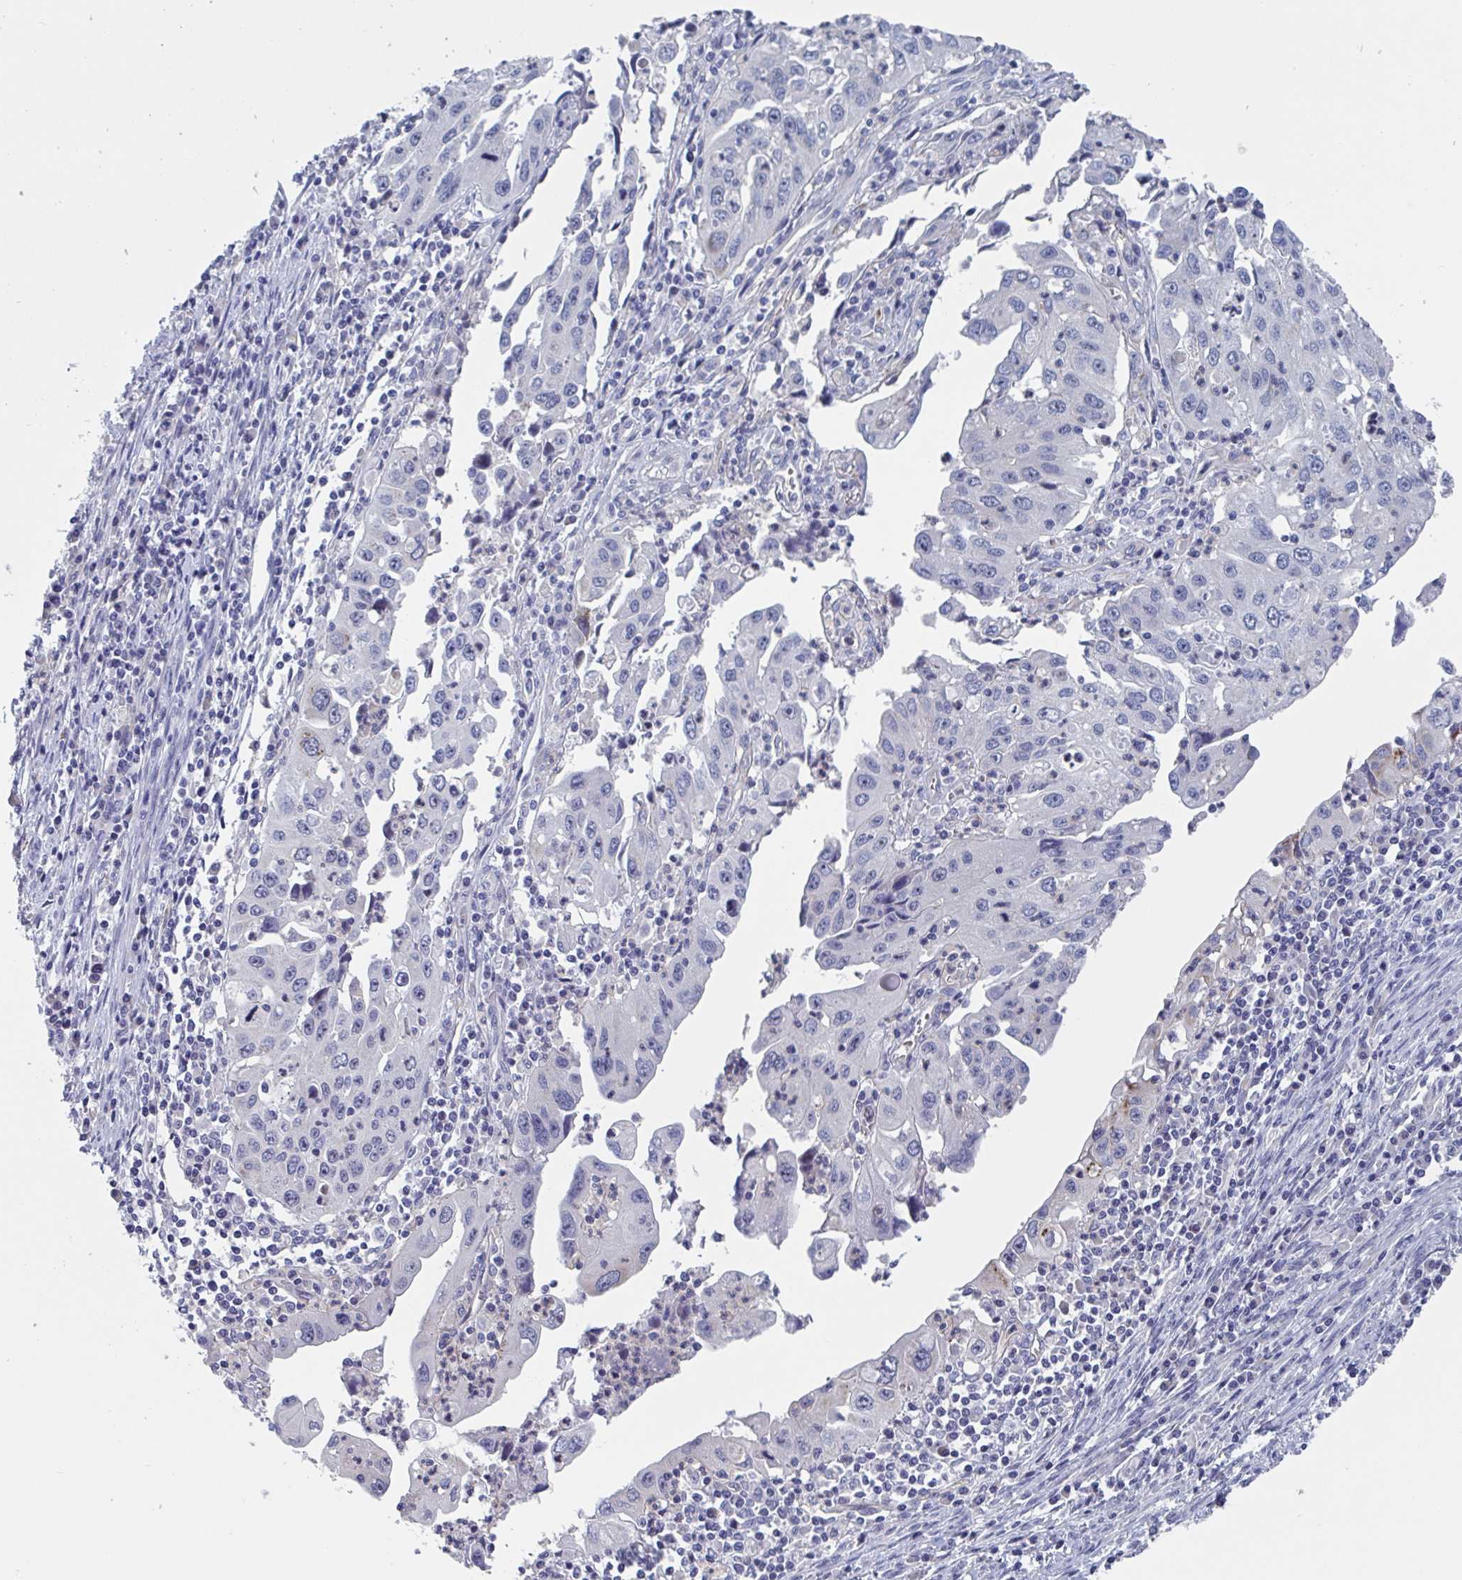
{"staining": {"intensity": "negative", "quantity": "none", "location": "none"}, "tissue": "endometrial cancer", "cell_type": "Tumor cells", "image_type": "cancer", "snomed": [{"axis": "morphology", "description": "Adenocarcinoma, NOS"}, {"axis": "topography", "description": "Uterus"}], "caption": "IHC micrograph of human endometrial cancer (adenocarcinoma) stained for a protein (brown), which exhibits no positivity in tumor cells.", "gene": "ST14", "patient": {"sex": "female", "age": 62}}